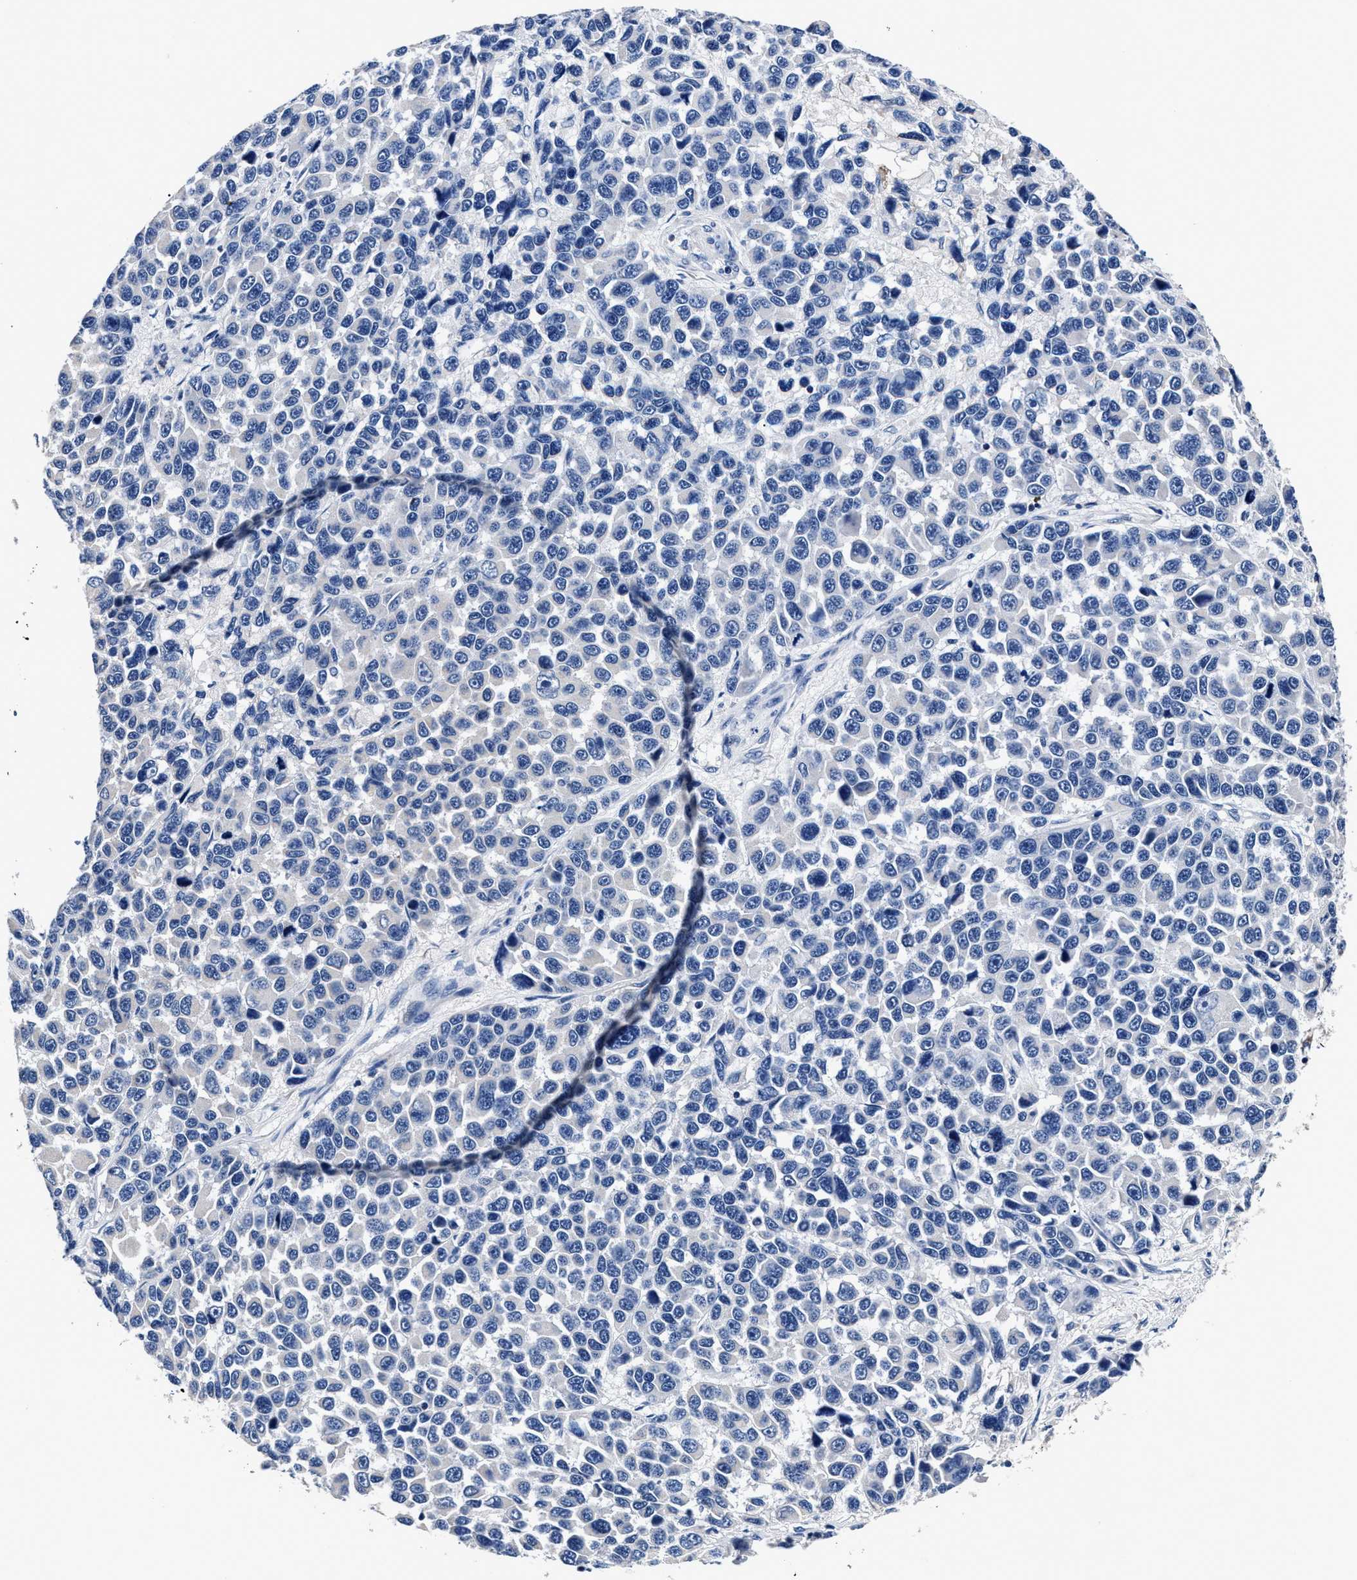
{"staining": {"intensity": "negative", "quantity": "none", "location": "none"}, "tissue": "melanoma", "cell_type": "Tumor cells", "image_type": "cancer", "snomed": [{"axis": "morphology", "description": "Malignant melanoma, NOS"}, {"axis": "topography", "description": "Skin"}], "caption": "Immunohistochemical staining of malignant melanoma exhibits no significant expression in tumor cells. (DAB (3,3'-diaminobenzidine) immunohistochemistry (IHC) visualized using brightfield microscopy, high magnification).", "gene": "PHF24", "patient": {"sex": "male", "age": 53}}